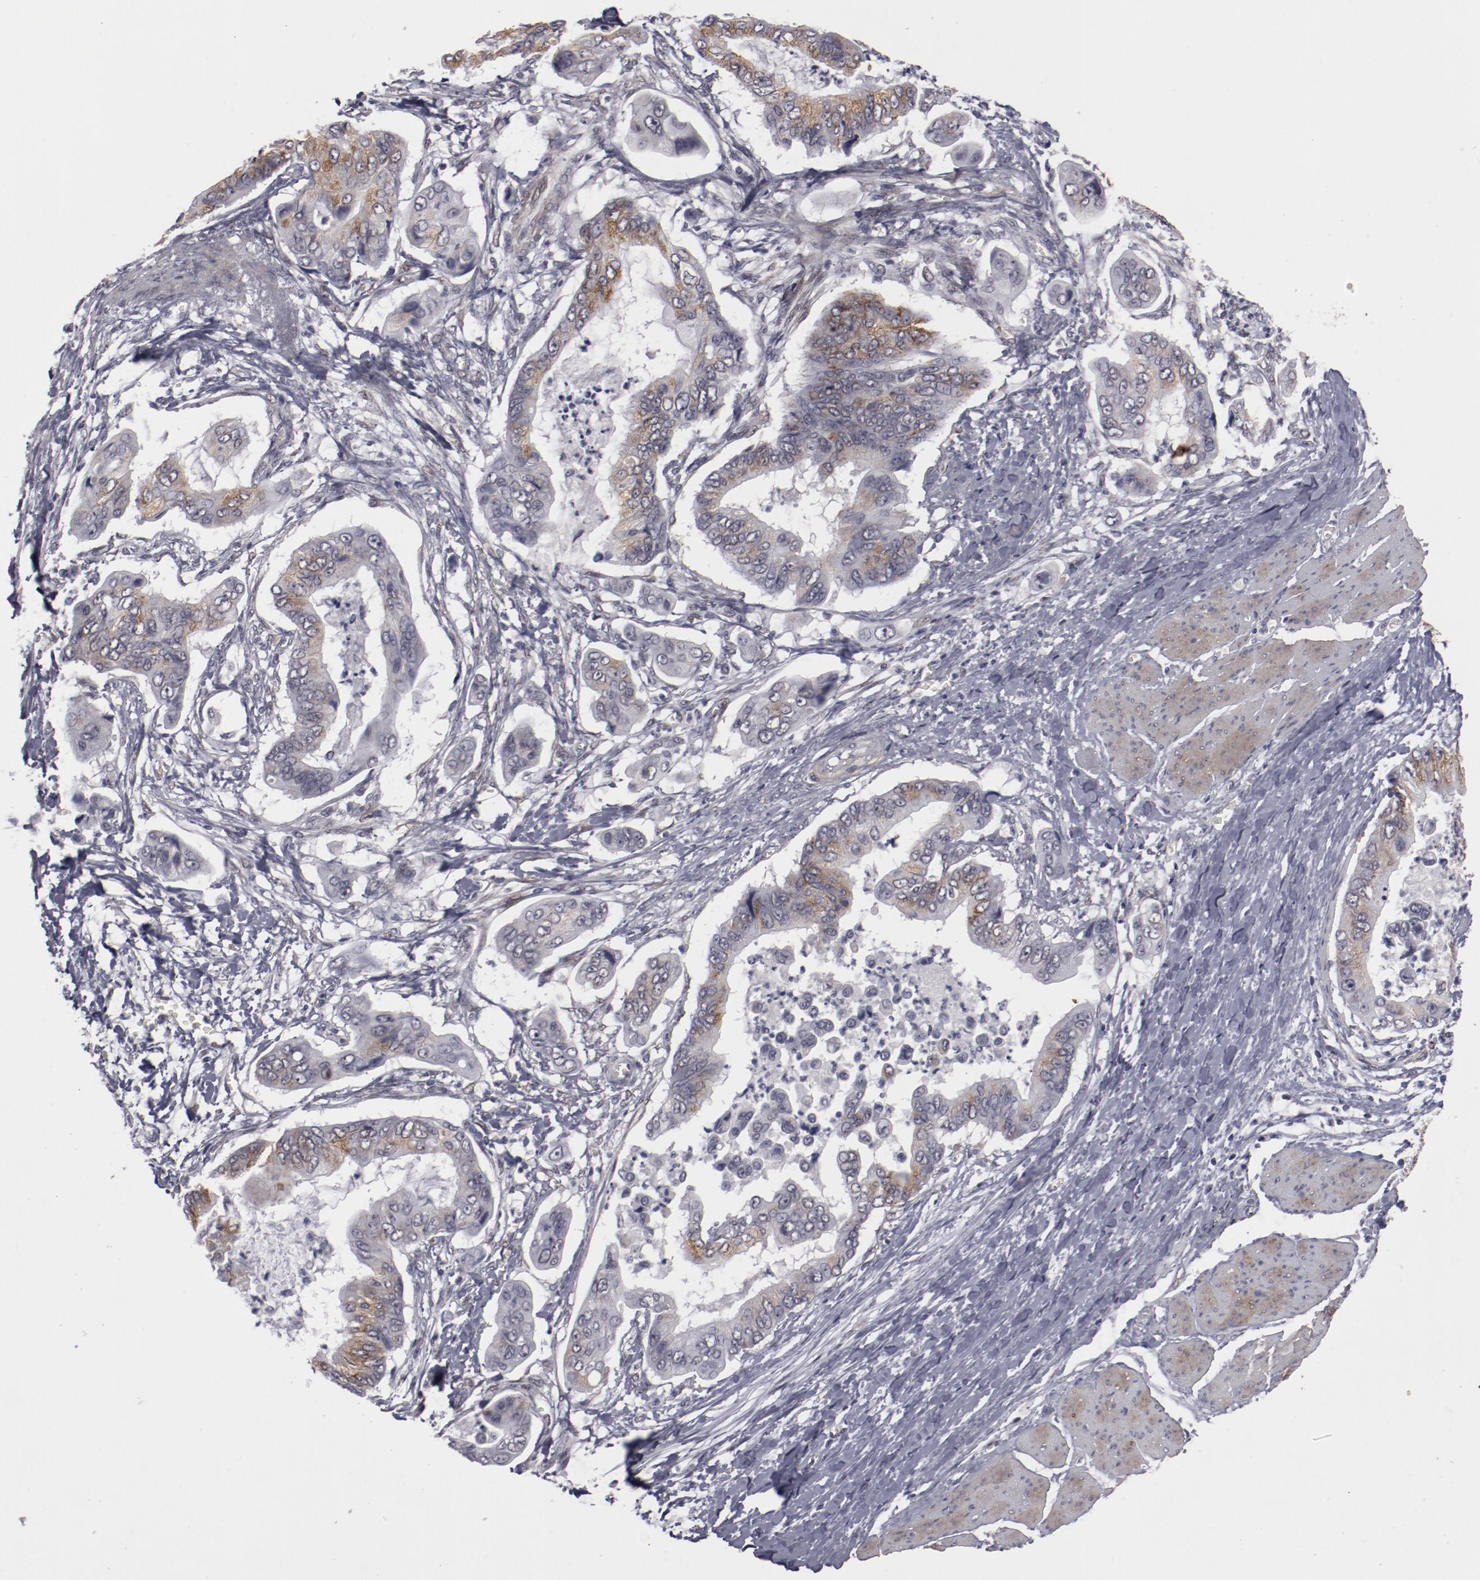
{"staining": {"intensity": "negative", "quantity": "none", "location": "none"}, "tissue": "stomach cancer", "cell_type": "Tumor cells", "image_type": "cancer", "snomed": [{"axis": "morphology", "description": "Adenocarcinoma, NOS"}, {"axis": "topography", "description": "Stomach, upper"}], "caption": "DAB (3,3'-diaminobenzidine) immunohistochemical staining of human stomach adenocarcinoma demonstrates no significant expression in tumor cells.", "gene": "LEF1", "patient": {"sex": "male", "age": 80}}